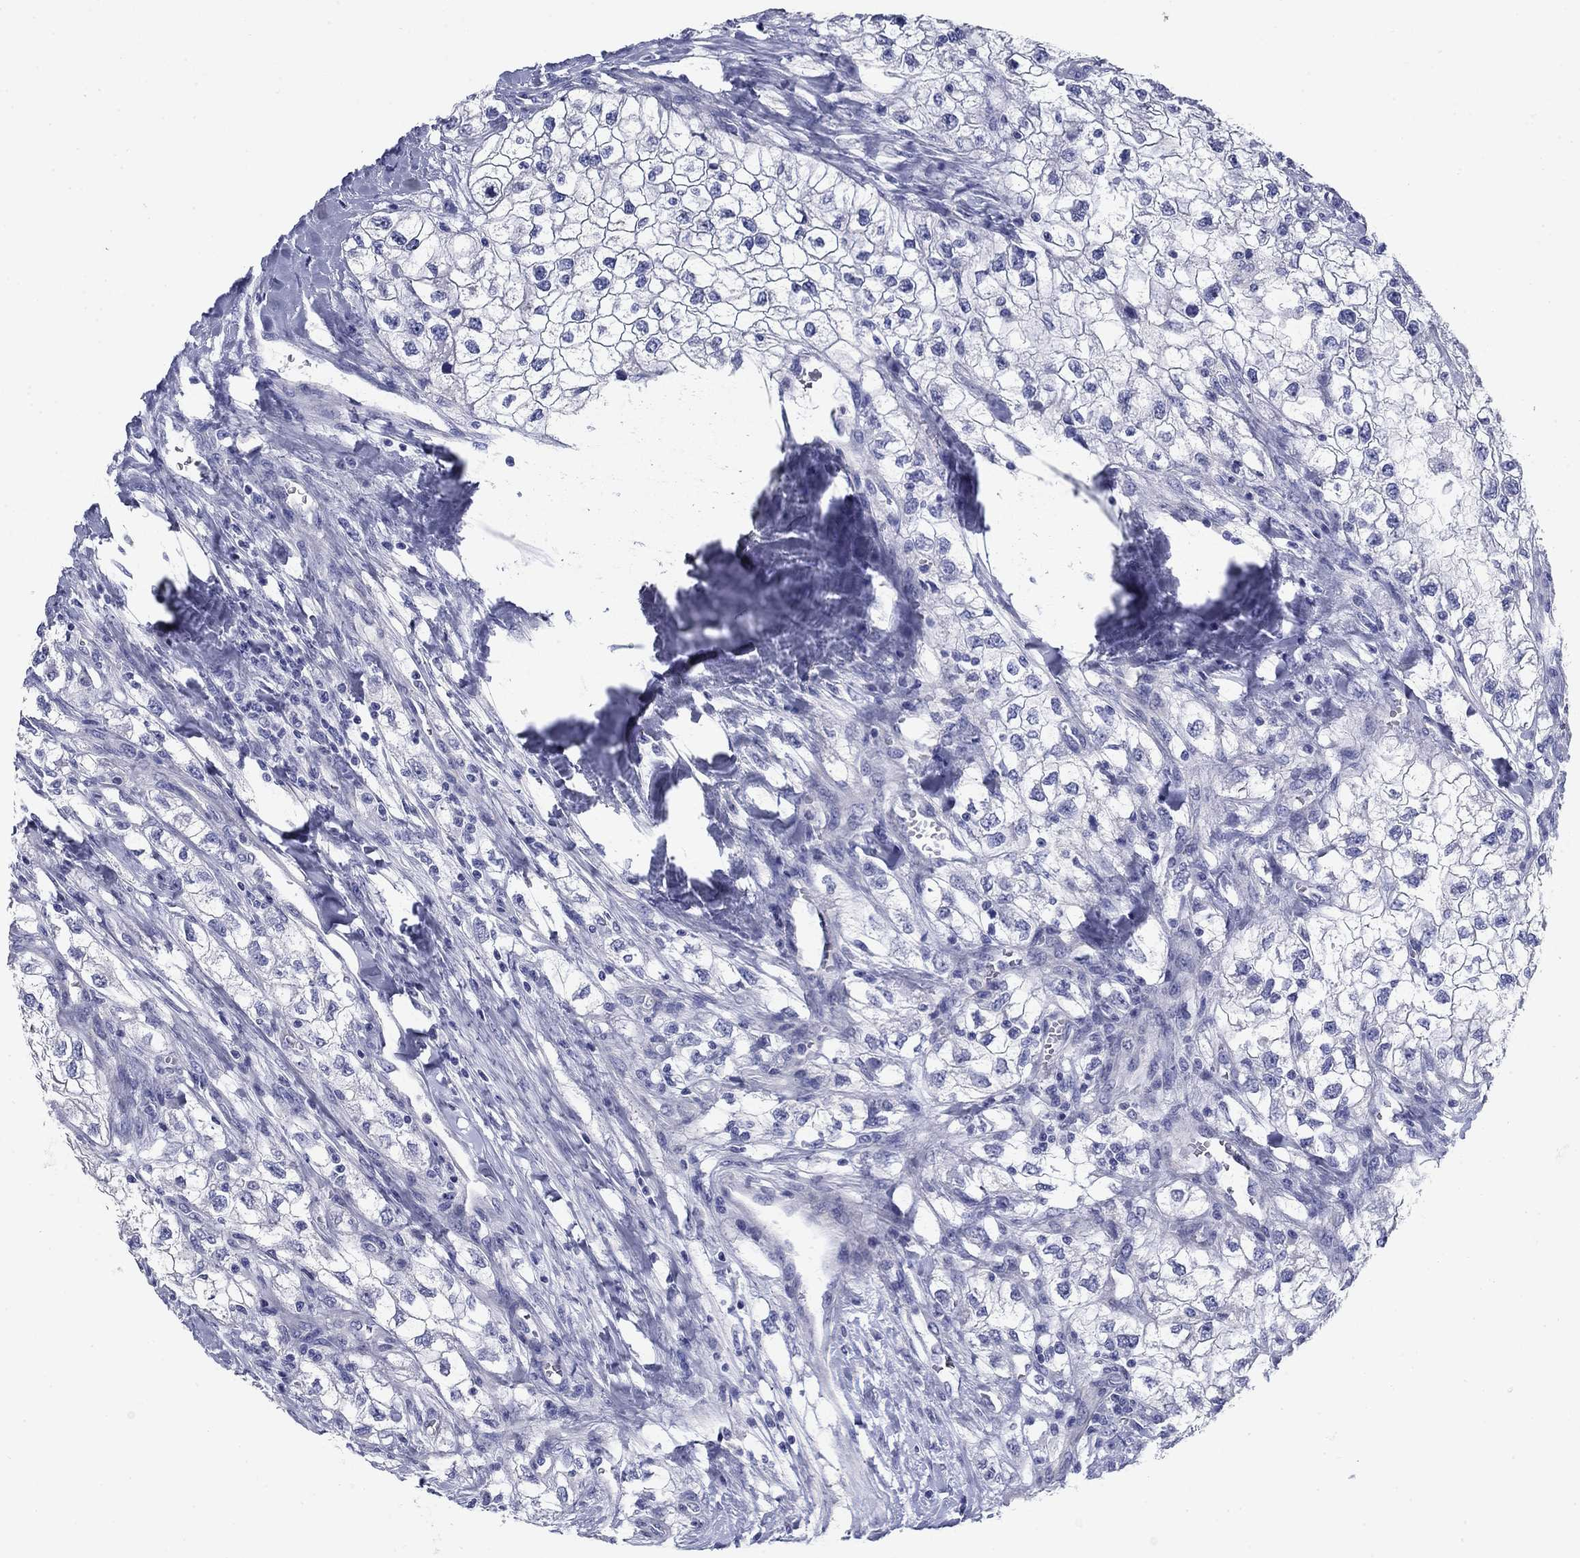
{"staining": {"intensity": "negative", "quantity": "none", "location": "none"}, "tissue": "renal cancer", "cell_type": "Tumor cells", "image_type": "cancer", "snomed": [{"axis": "morphology", "description": "Adenocarcinoma, NOS"}, {"axis": "topography", "description": "Kidney"}], "caption": "Tumor cells show no significant protein staining in renal cancer (adenocarcinoma). (Stains: DAB immunohistochemistry with hematoxylin counter stain, Microscopy: brightfield microscopy at high magnification).", "gene": "PRKCG", "patient": {"sex": "male", "age": 59}}